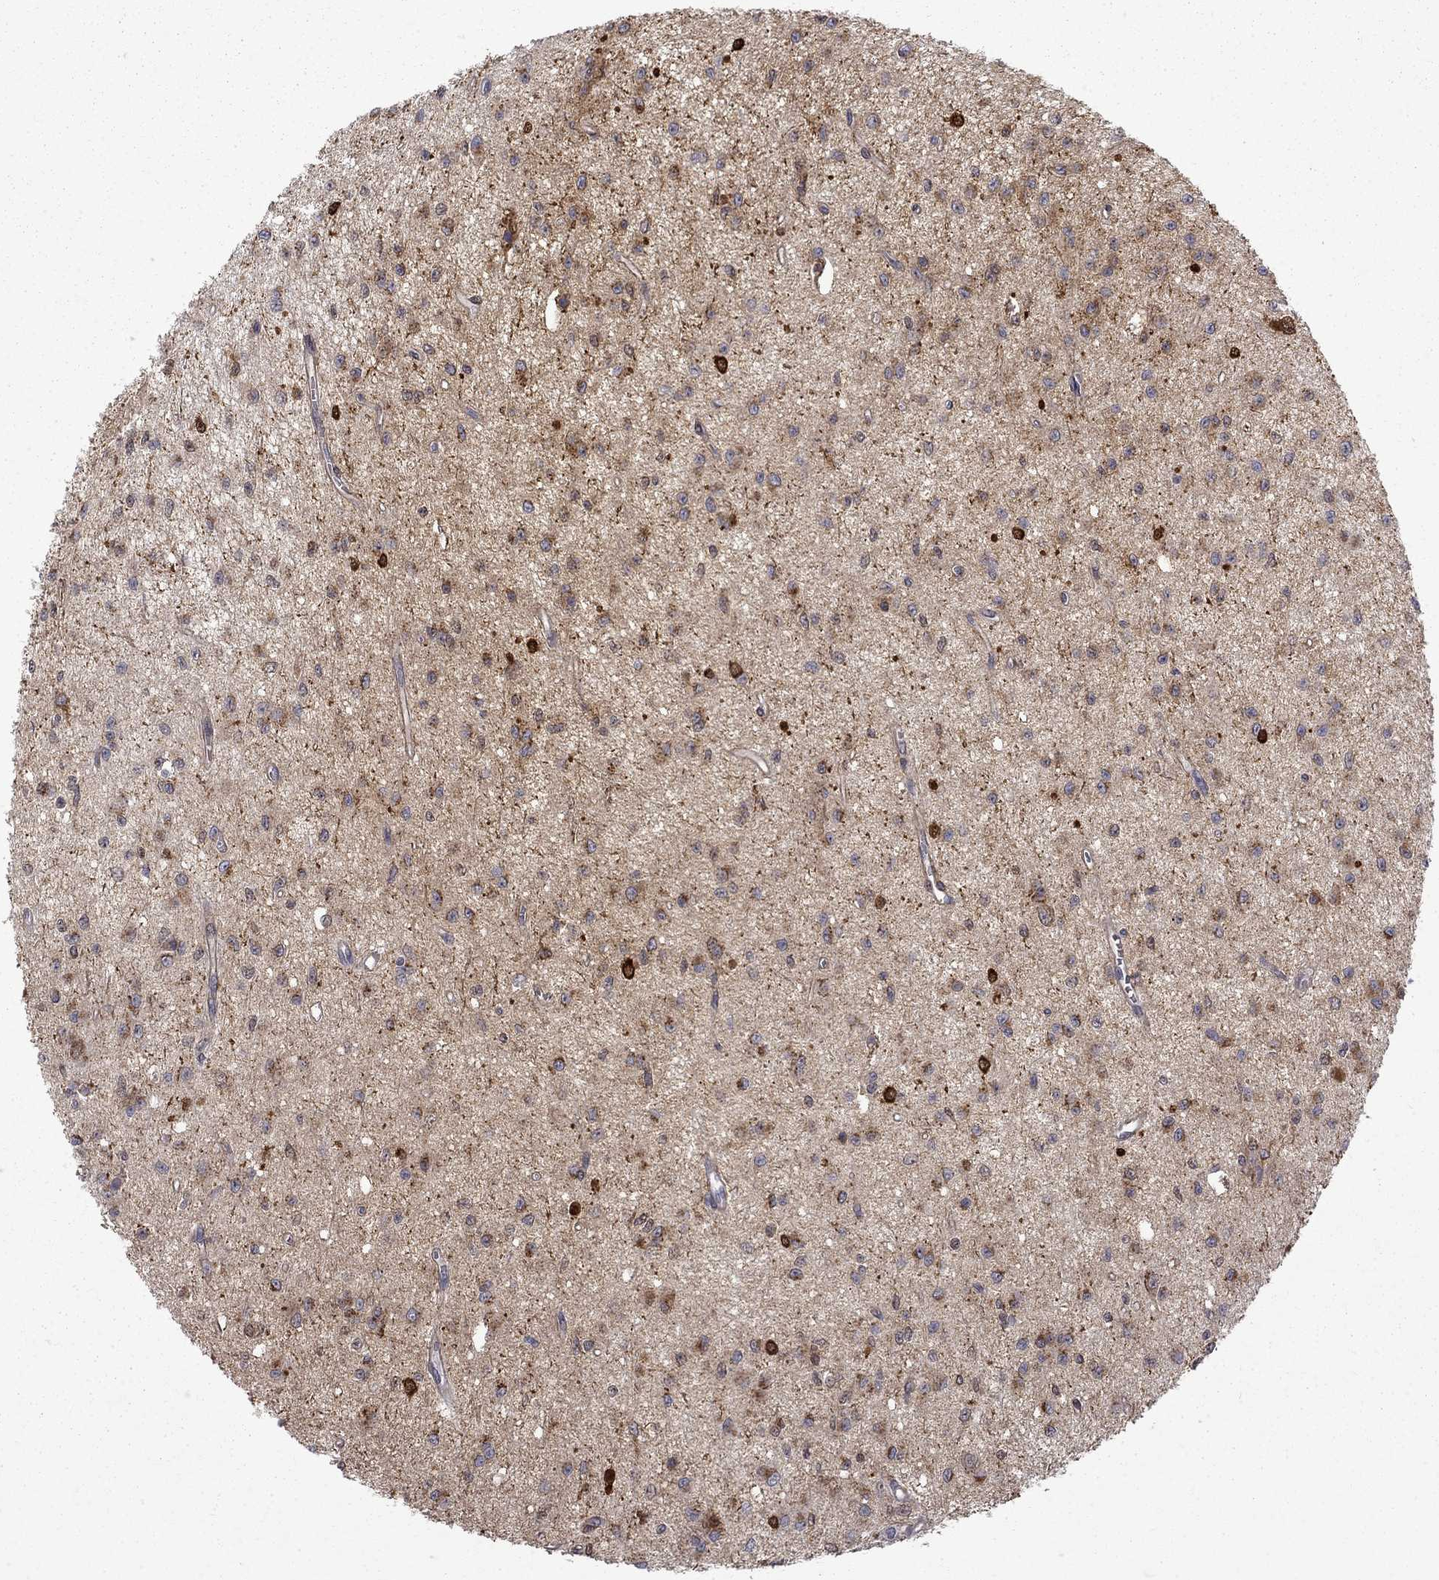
{"staining": {"intensity": "moderate", "quantity": "25%-75%", "location": "cytoplasmic/membranous,nuclear"}, "tissue": "glioma", "cell_type": "Tumor cells", "image_type": "cancer", "snomed": [{"axis": "morphology", "description": "Glioma, malignant, Low grade"}, {"axis": "topography", "description": "Brain"}], "caption": "Moderate cytoplasmic/membranous and nuclear positivity for a protein is present in approximately 25%-75% of tumor cells of glioma using immunohistochemistry (IHC).", "gene": "PCBP3", "patient": {"sex": "female", "age": 45}}